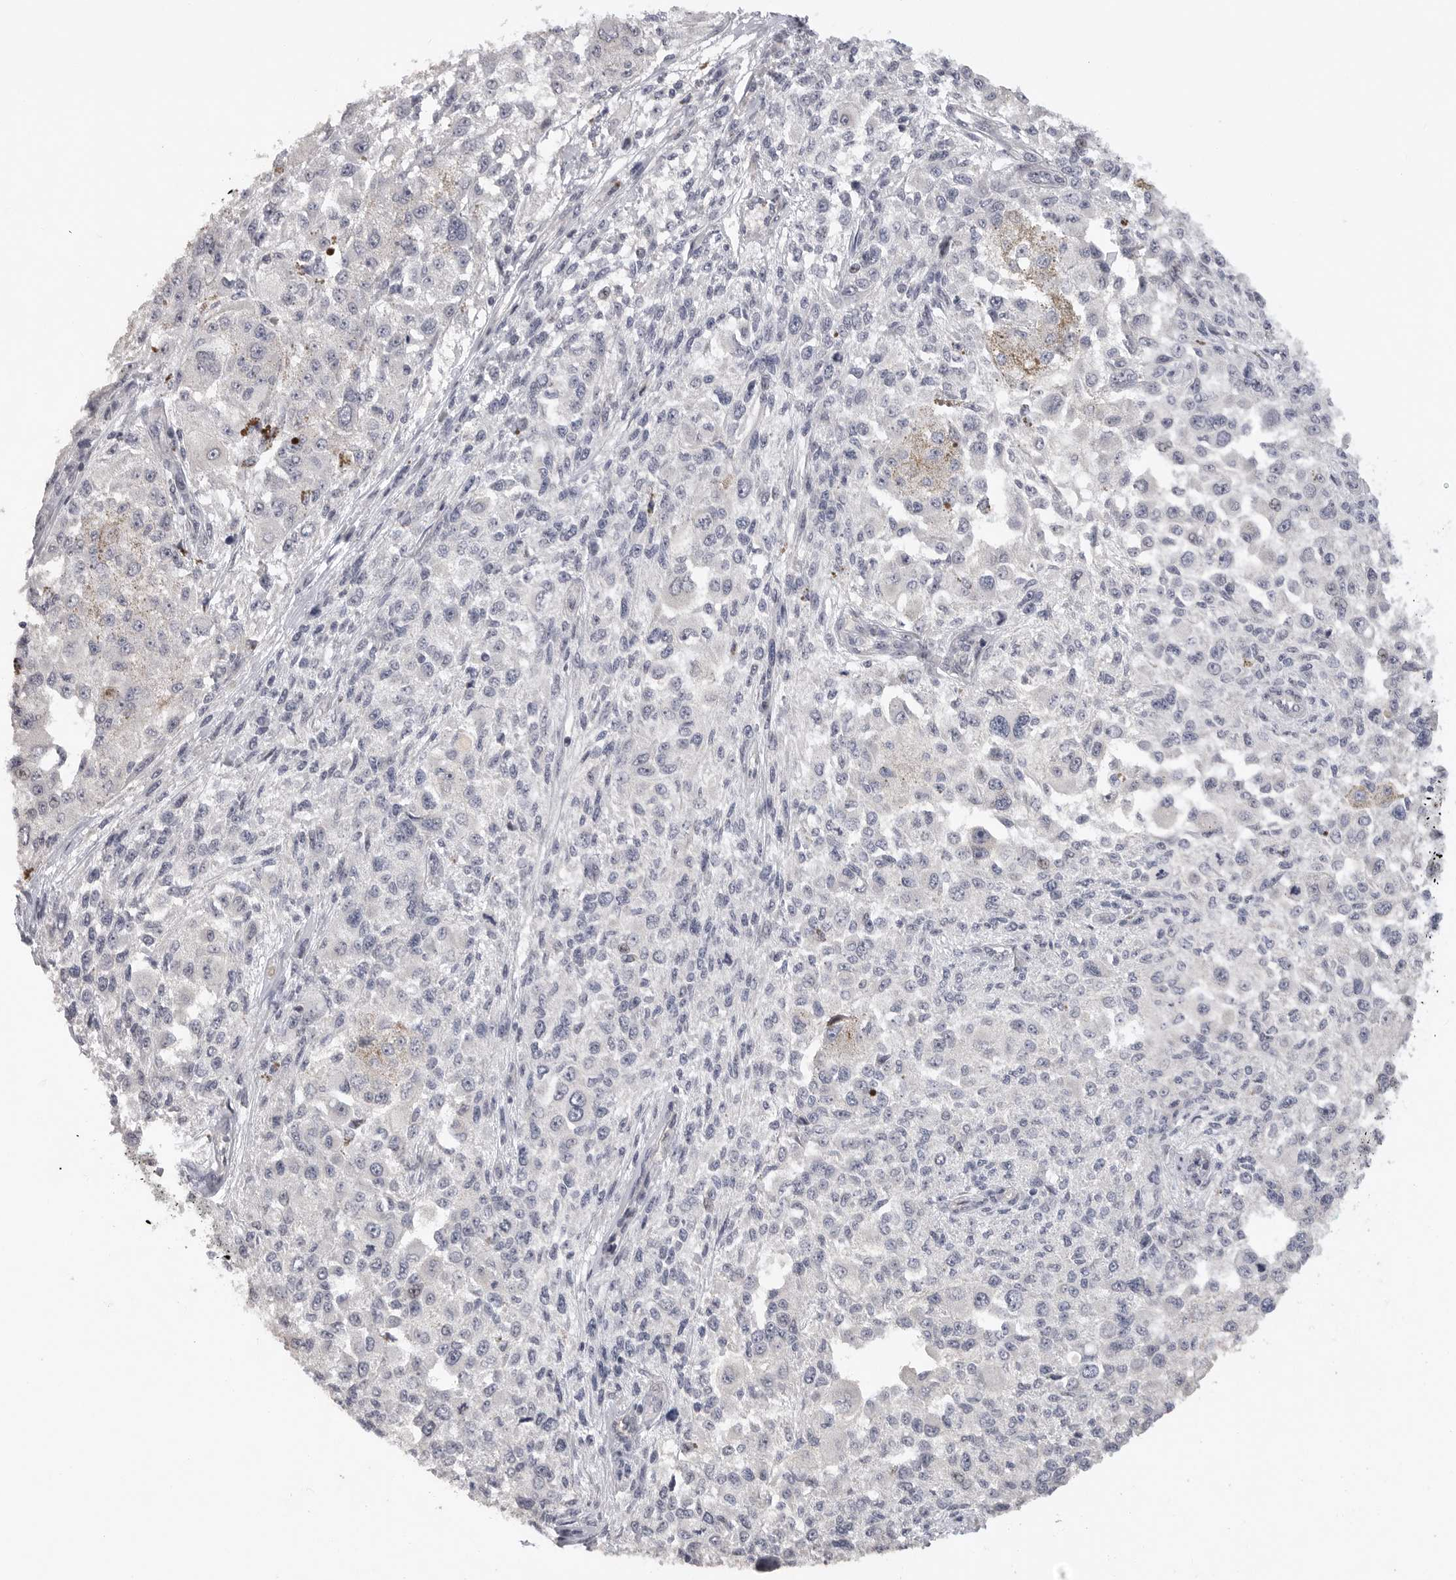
{"staining": {"intensity": "negative", "quantity": "none", "location": "none"}, "tissue": "melanoma", "cell_type": "Tumor cells", "image_type": "cancer", "snomed": [{"axis": "morphology", "description": "Necrosis, NOS"}, {"axis": "morphology", "description": "Malignant melanoma, NOS"}, {"axis": "topography", "description": "Skin"}], "caption": "Immunohistochemistry (IHC) of human melanoma exhibits no positivity in tumor cells. Nuclei are stained in blue.", "gene": "FBXO43", "patient": {"sex": "female", "age": 87}}